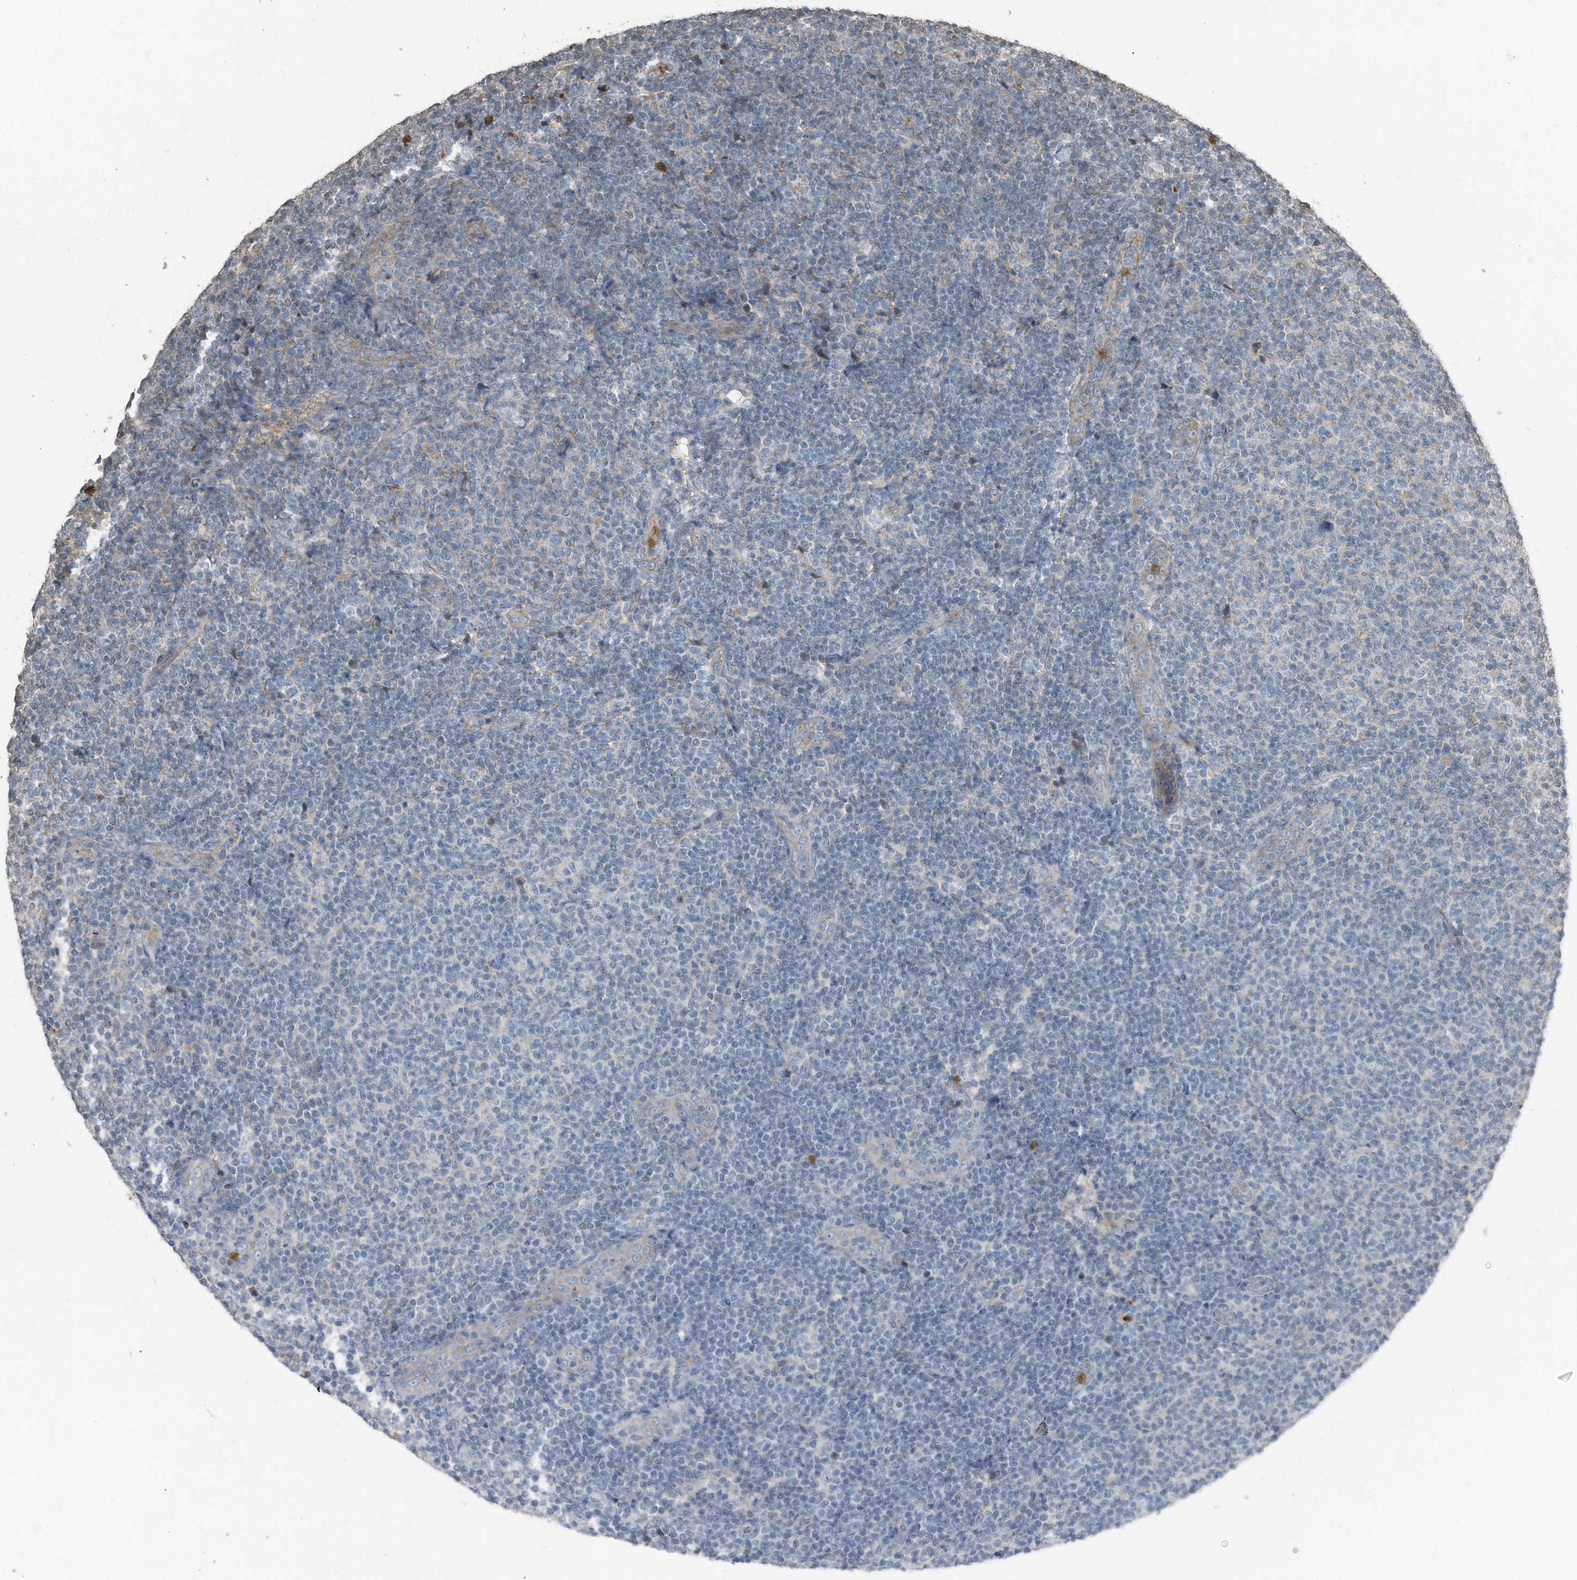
{"staining": {"intensity": "negative", "quantity": "none", "location": "none"}, "tissue": "lymphoma", "cell_type": "Tumor cells", "image_type": "cancer", "snomed": [{"axis": "morphology", "description": "Malignant lymphoma, non-Hodgkin's type, Low grade"}, {"axis": "topography", "description": "Lymph node"}], "caption": "Tumor cells show no significant protein positivity in low-grade malignant lymphoma, non-Hodgkin's type. The staining was performed using DAB to visualize the protein expression in brown, while the nuclei were stained in blue with hematoxylin (Magnification: 20x).", "gene": "C9", "patient": {"sex": "male", "age": 66}}